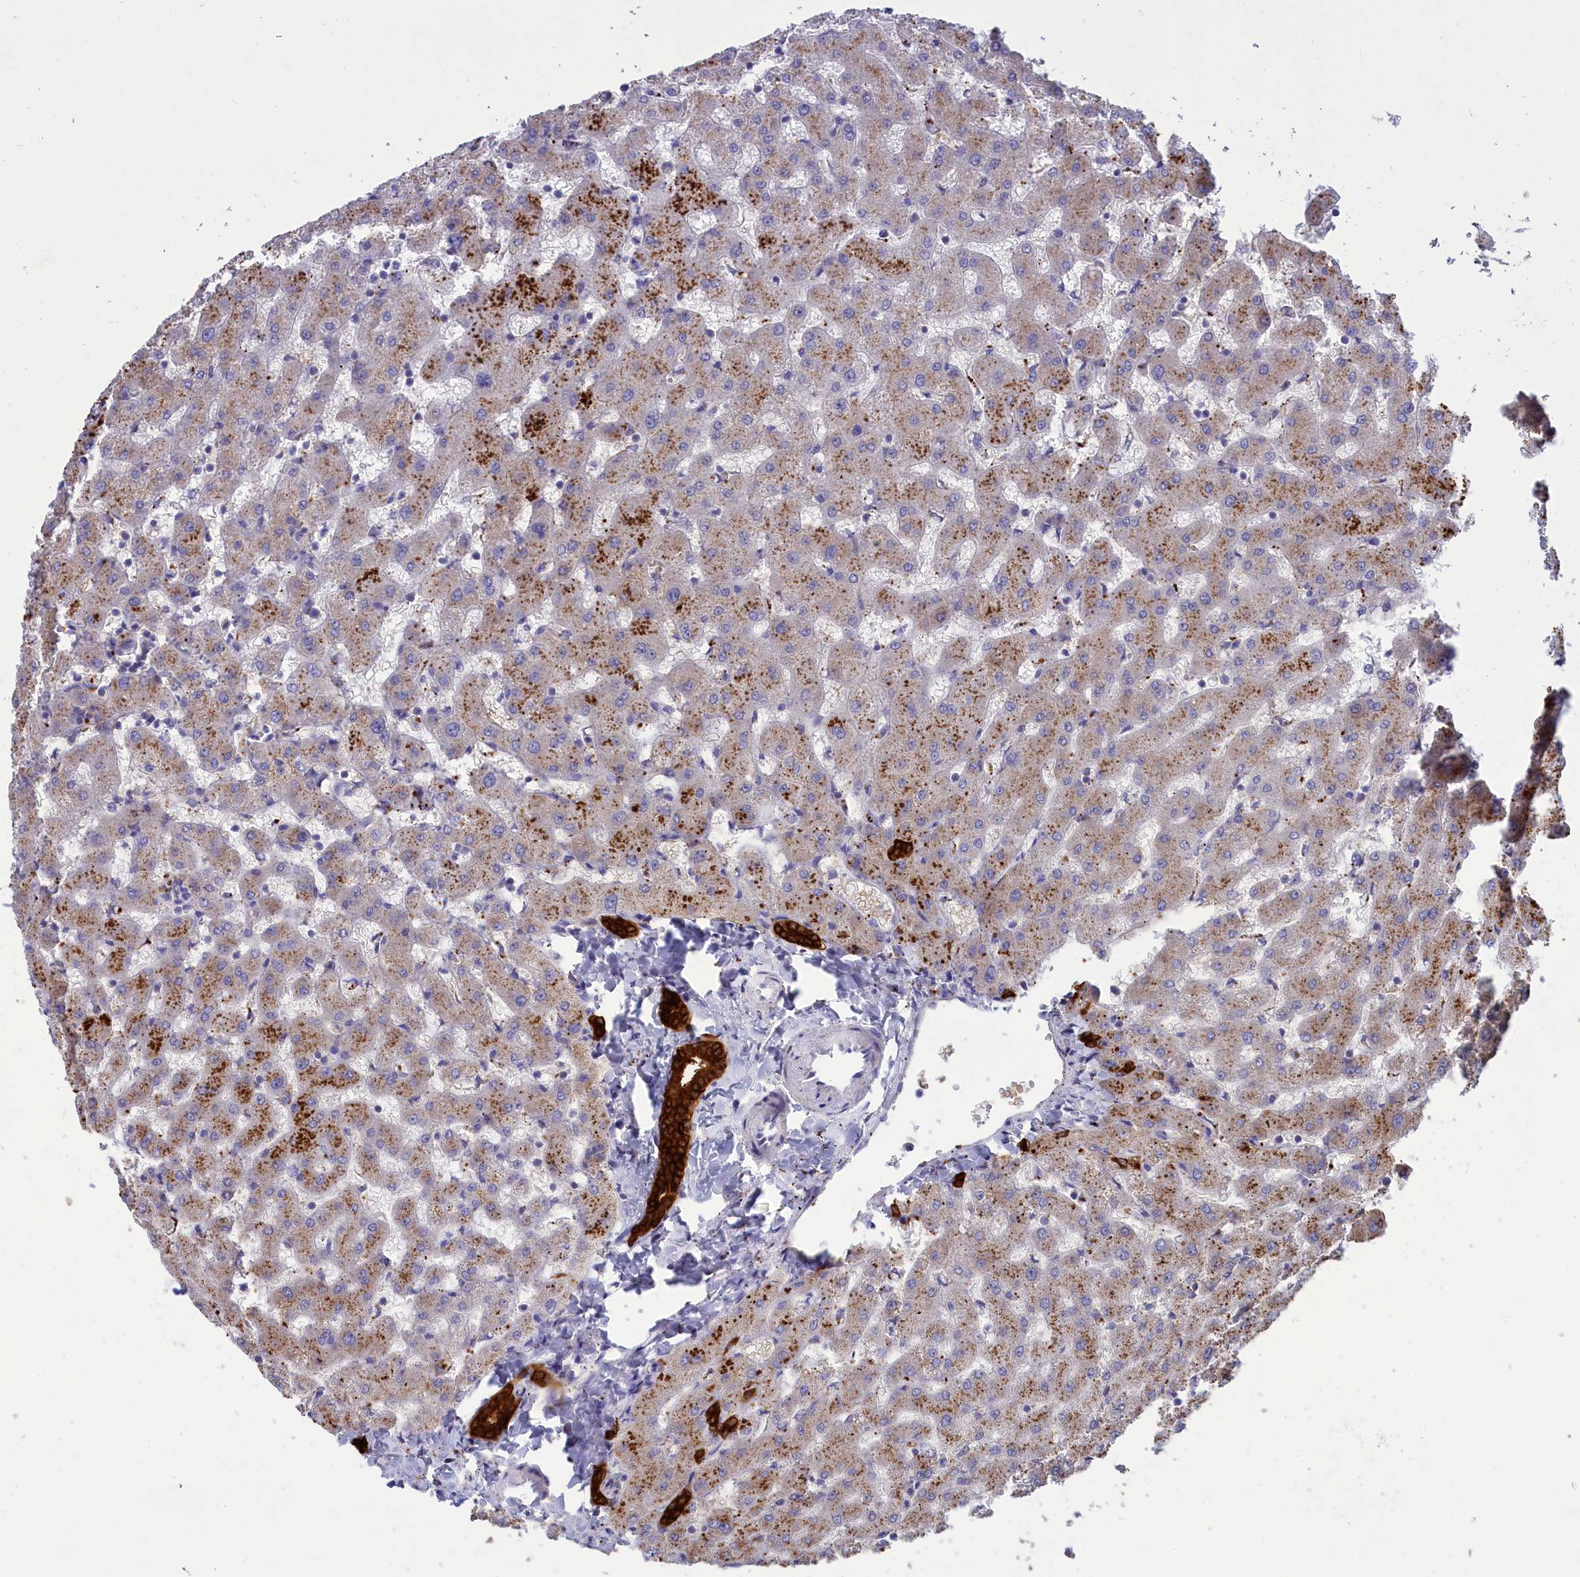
{"staining": {"intensity": "strong", "quantity": ">75%", "location": "cytoplasmic/membranous"}, "tissue": "liver", "cell_type": "Cholangiocytes", "image_type": "normal", "snomed": [{"axis": "morphology", "description": "Normal tissue, NOS"}, {"axis": "topography", "description": "Liver"}], "caption": "Immunohistochemical staining of normal human liver exhibits strong cytoplasmic/membranous protein staining in approximately >75% of cholangiocytes.", "gene": "WDR6", "patient": {"sex": "female", "age": 63}}